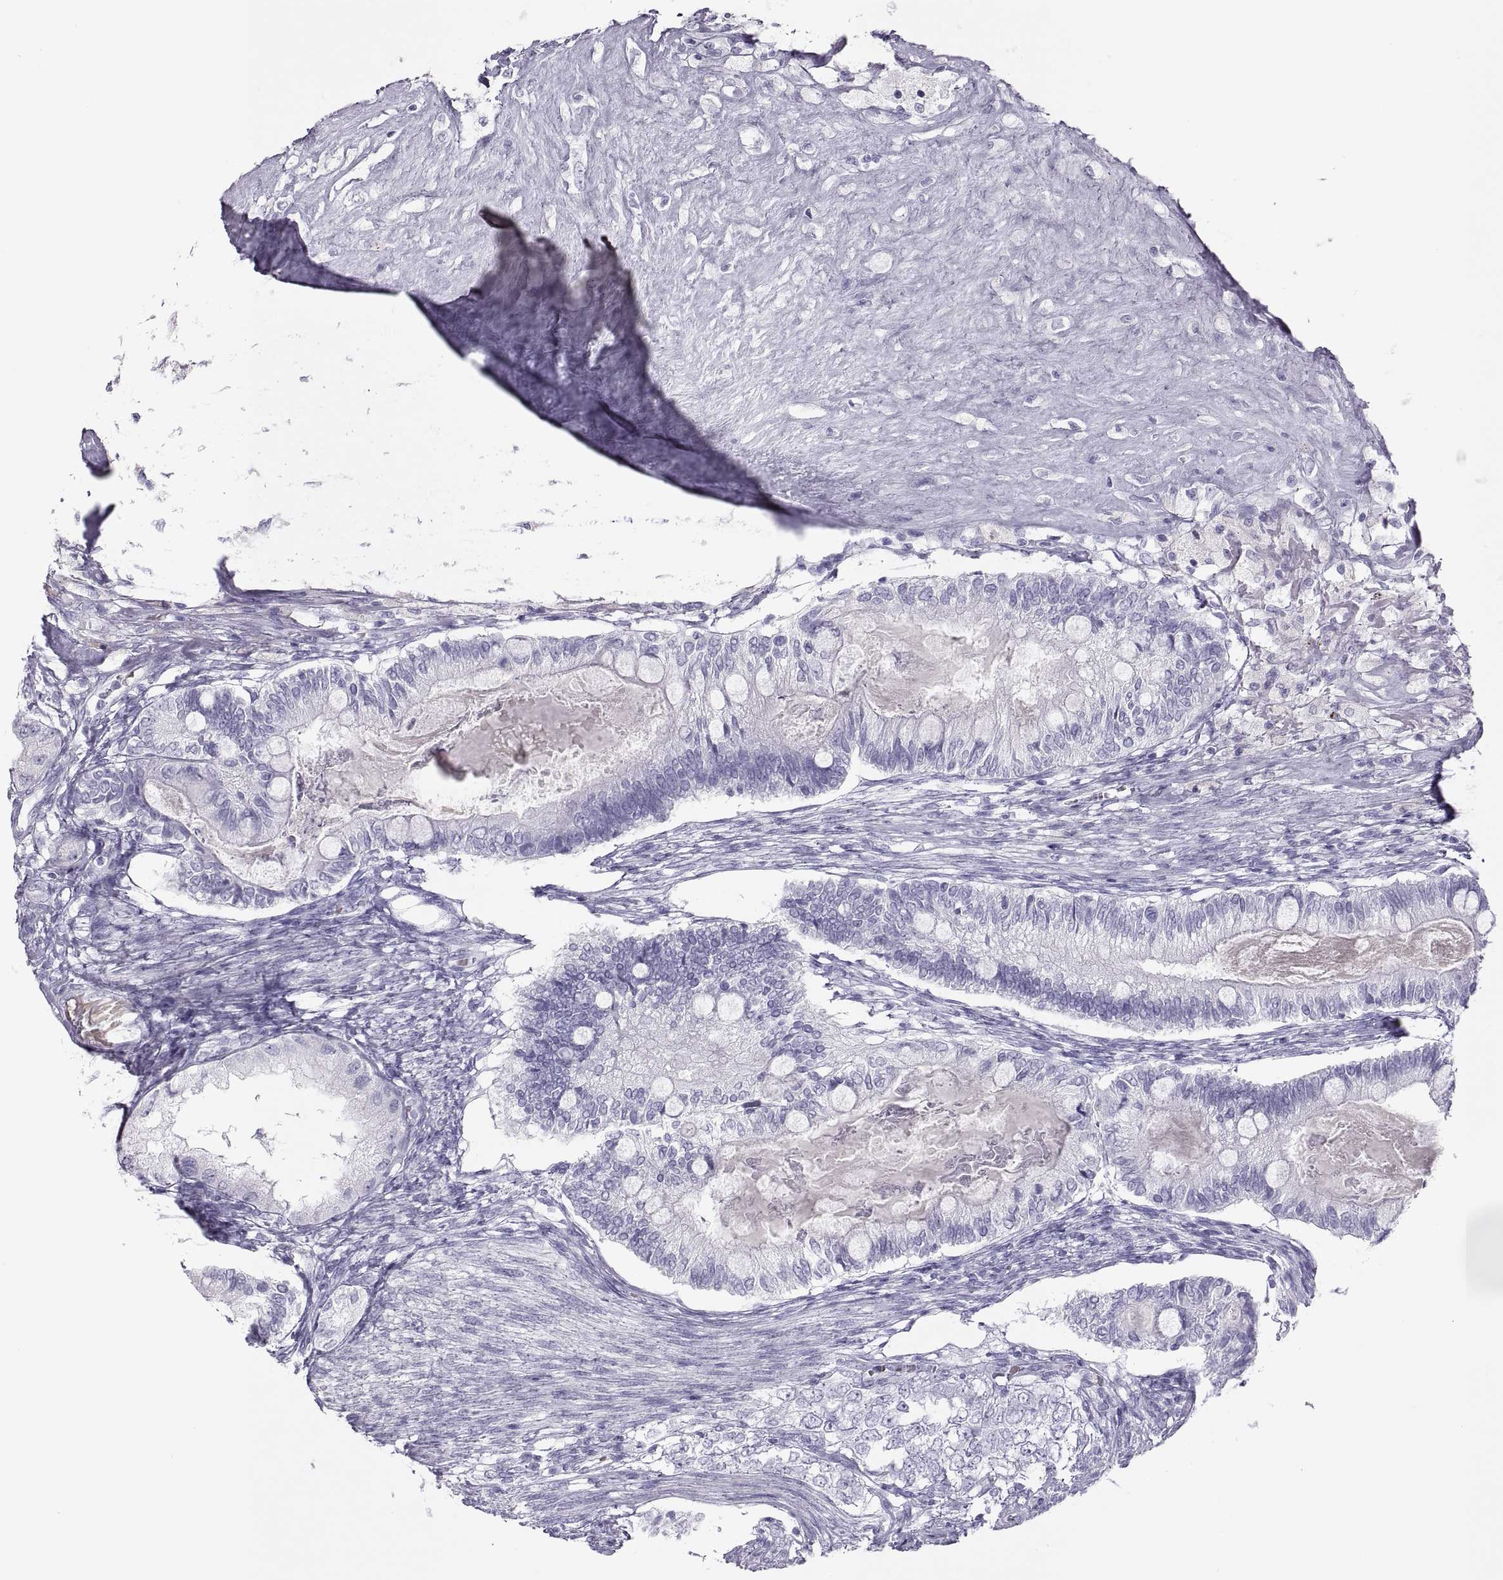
{"staining": {"intensity": "negative", "quantity": "none", "location": "none"}, "tissue": "testis cancer", "cell_type": "Tumor cells", "image_type": "cancer", "snomed": [{"axis": "morphology", "description": "Seminoma, NOS"}, {"axis": "morphology", "description": "Carcinoma, Embryonal, NOS"}, {"axis": "topography", "description": "Testis"}], "caption": "This micrograph is of seminoma (testis) stained with immunohistochemistry to label a protein in brown with the nuclei are counter-stained blue. There is no expression in tumor cells. (DAB IHC with hematoxylin counter stain).", "gene": "SEMG1", "patient": {"sex": "male", "age": 41}}